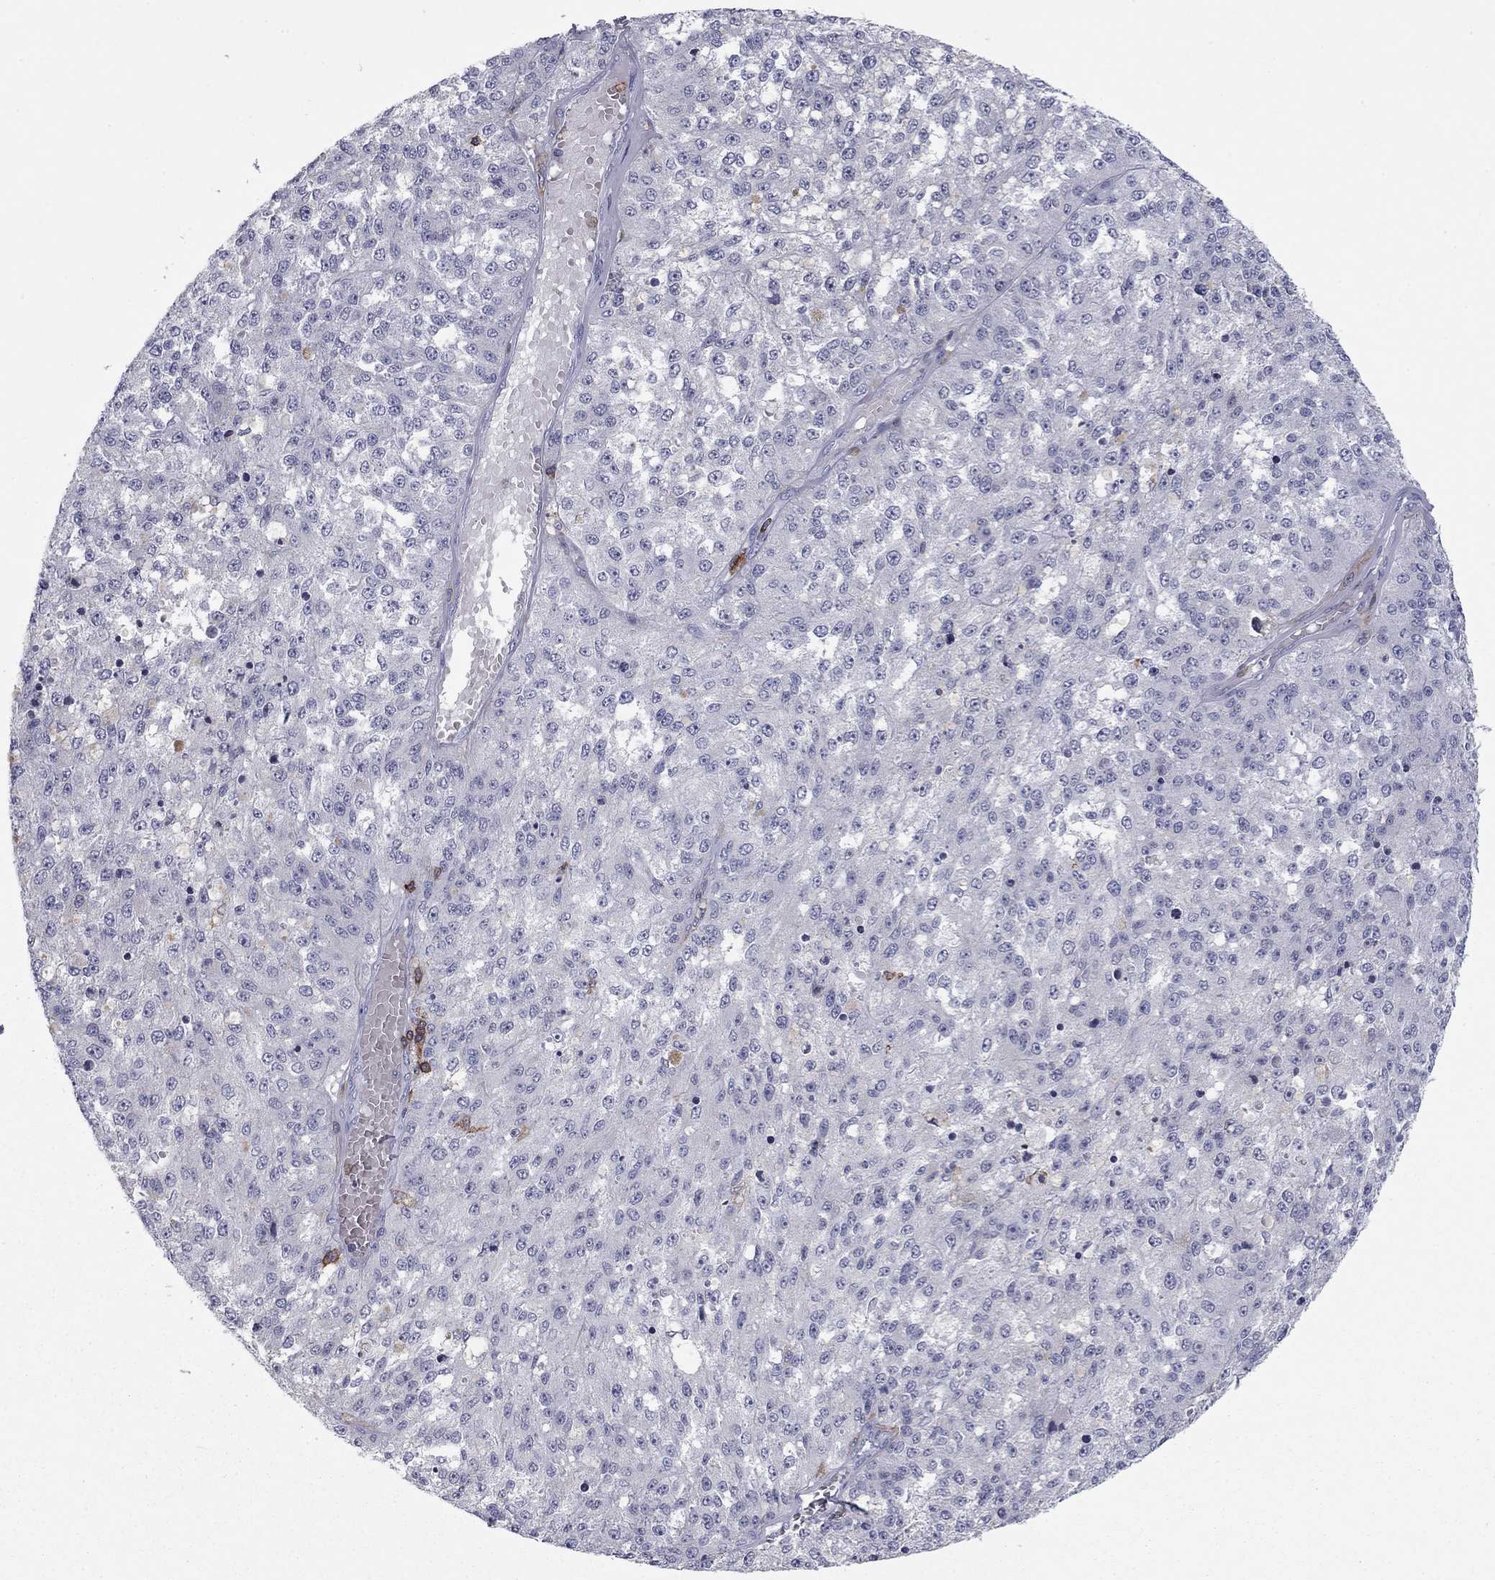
{"staining": {"intensity": "negative", "quantity": "none", "location": "none"}, "tissue": "melanoma", "cell_type": "Tumor cells", "image_type": "cancer", "snomed": [{"axis": "morphology", "description": "Malignant melanoma, Metastatic site"}, {"axis": "topography", "description": "Lymph node"}], "caption": "Immunohistochemistry histopathology image of human malignant melanoma (metastatic site) stained for a protein (brown), which displays no positivity in tumor cells.", "gene": "ARHGAP27", "patient": {"sex": "female", "age": 64}}